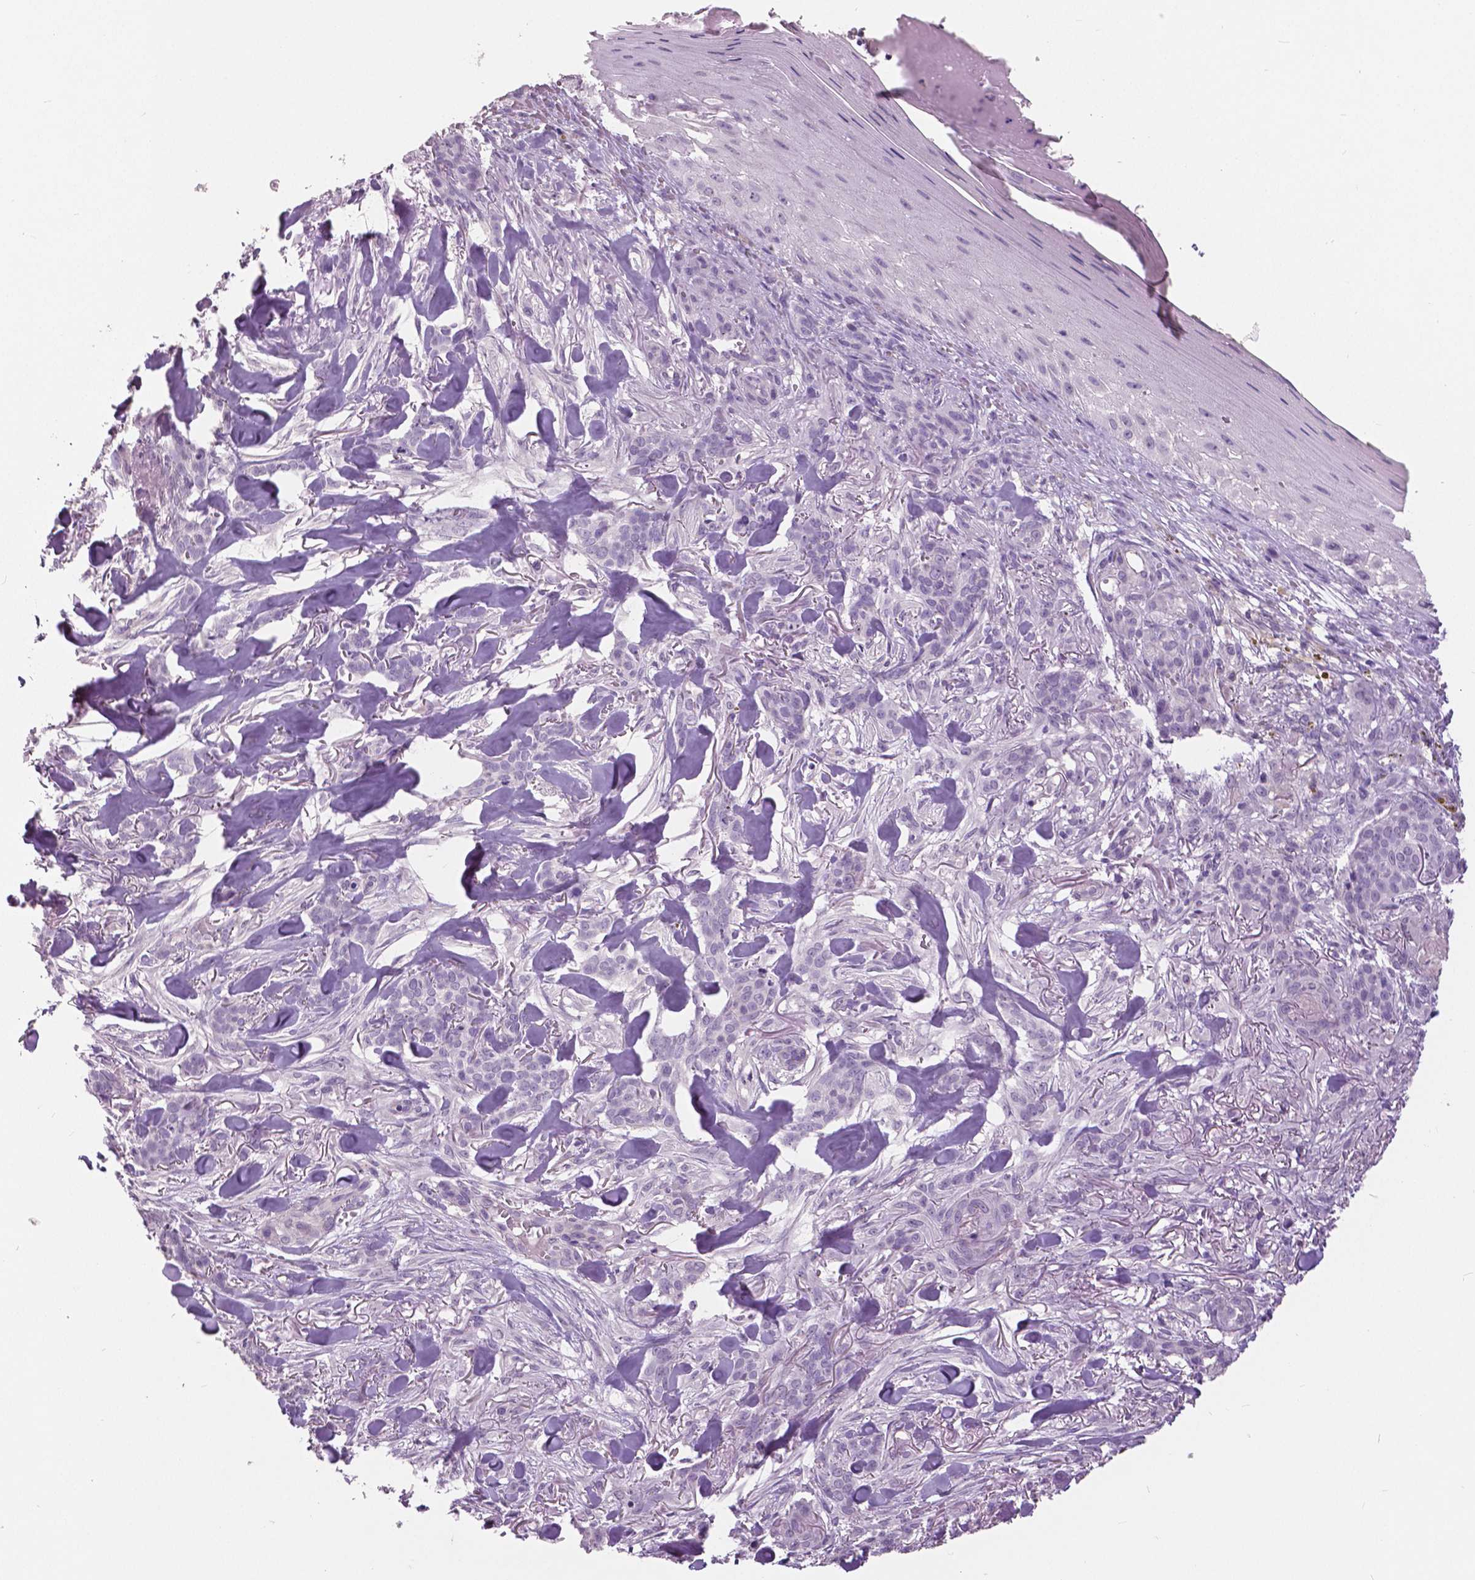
{"staining": {"intensity": "negative", "quantity": "none", "location": "none"}, "tissue": "skin cancer", "cell_type": "Tumor cells", "image_type": "cancer", "snomed": [{"axis": "morphology", "description": "Basal cell carcinoma"}, {"axis": "topography", "description": "Skin"}], "caption": "Immunohistochemistry of human skin cancer demonstrates no positivity in tumor cells. Nuclei are stained in blue.", "gene": "GRIN2A", "patient": {"sex": "female", "age": 61}}